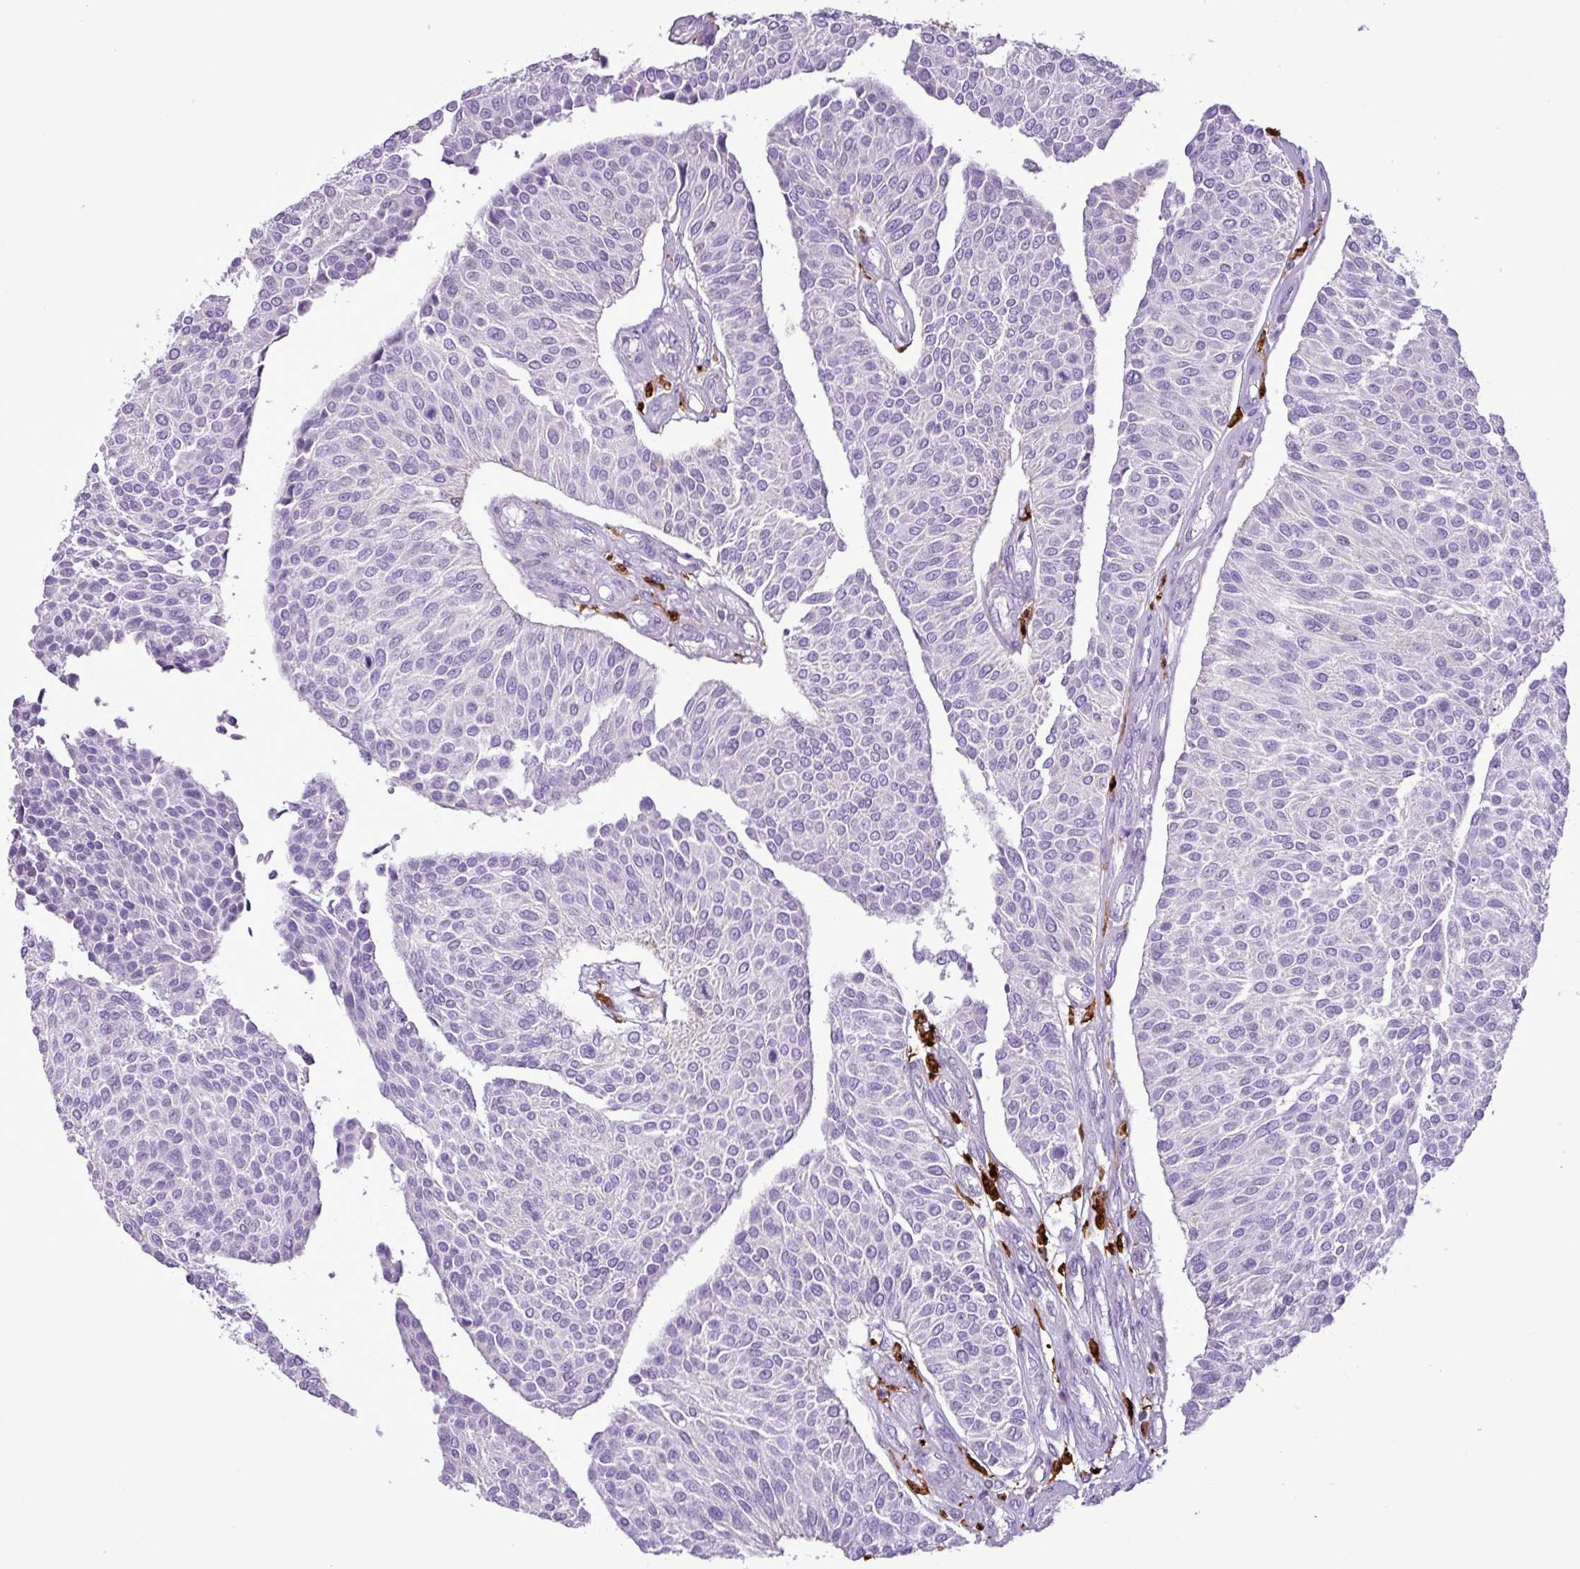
{"staining": {"intensity": "negative", "quantity": "none", "location": "none"}, "tissue": "urothelial cancer", "cell_type": "Tumor cells", "image_type": "cancer", "snomed": [{"axis": "morphology", "description": "Urothelial carcinoma, NOS"}, {"axis": "topography", "description": "Urinary bladder"}], "caption": "Tumor cells are negative for protein expression in human transitional cell carcinoma.", "gene": "TMEM200C", "patient": {"sex": "male", "age": 55}}